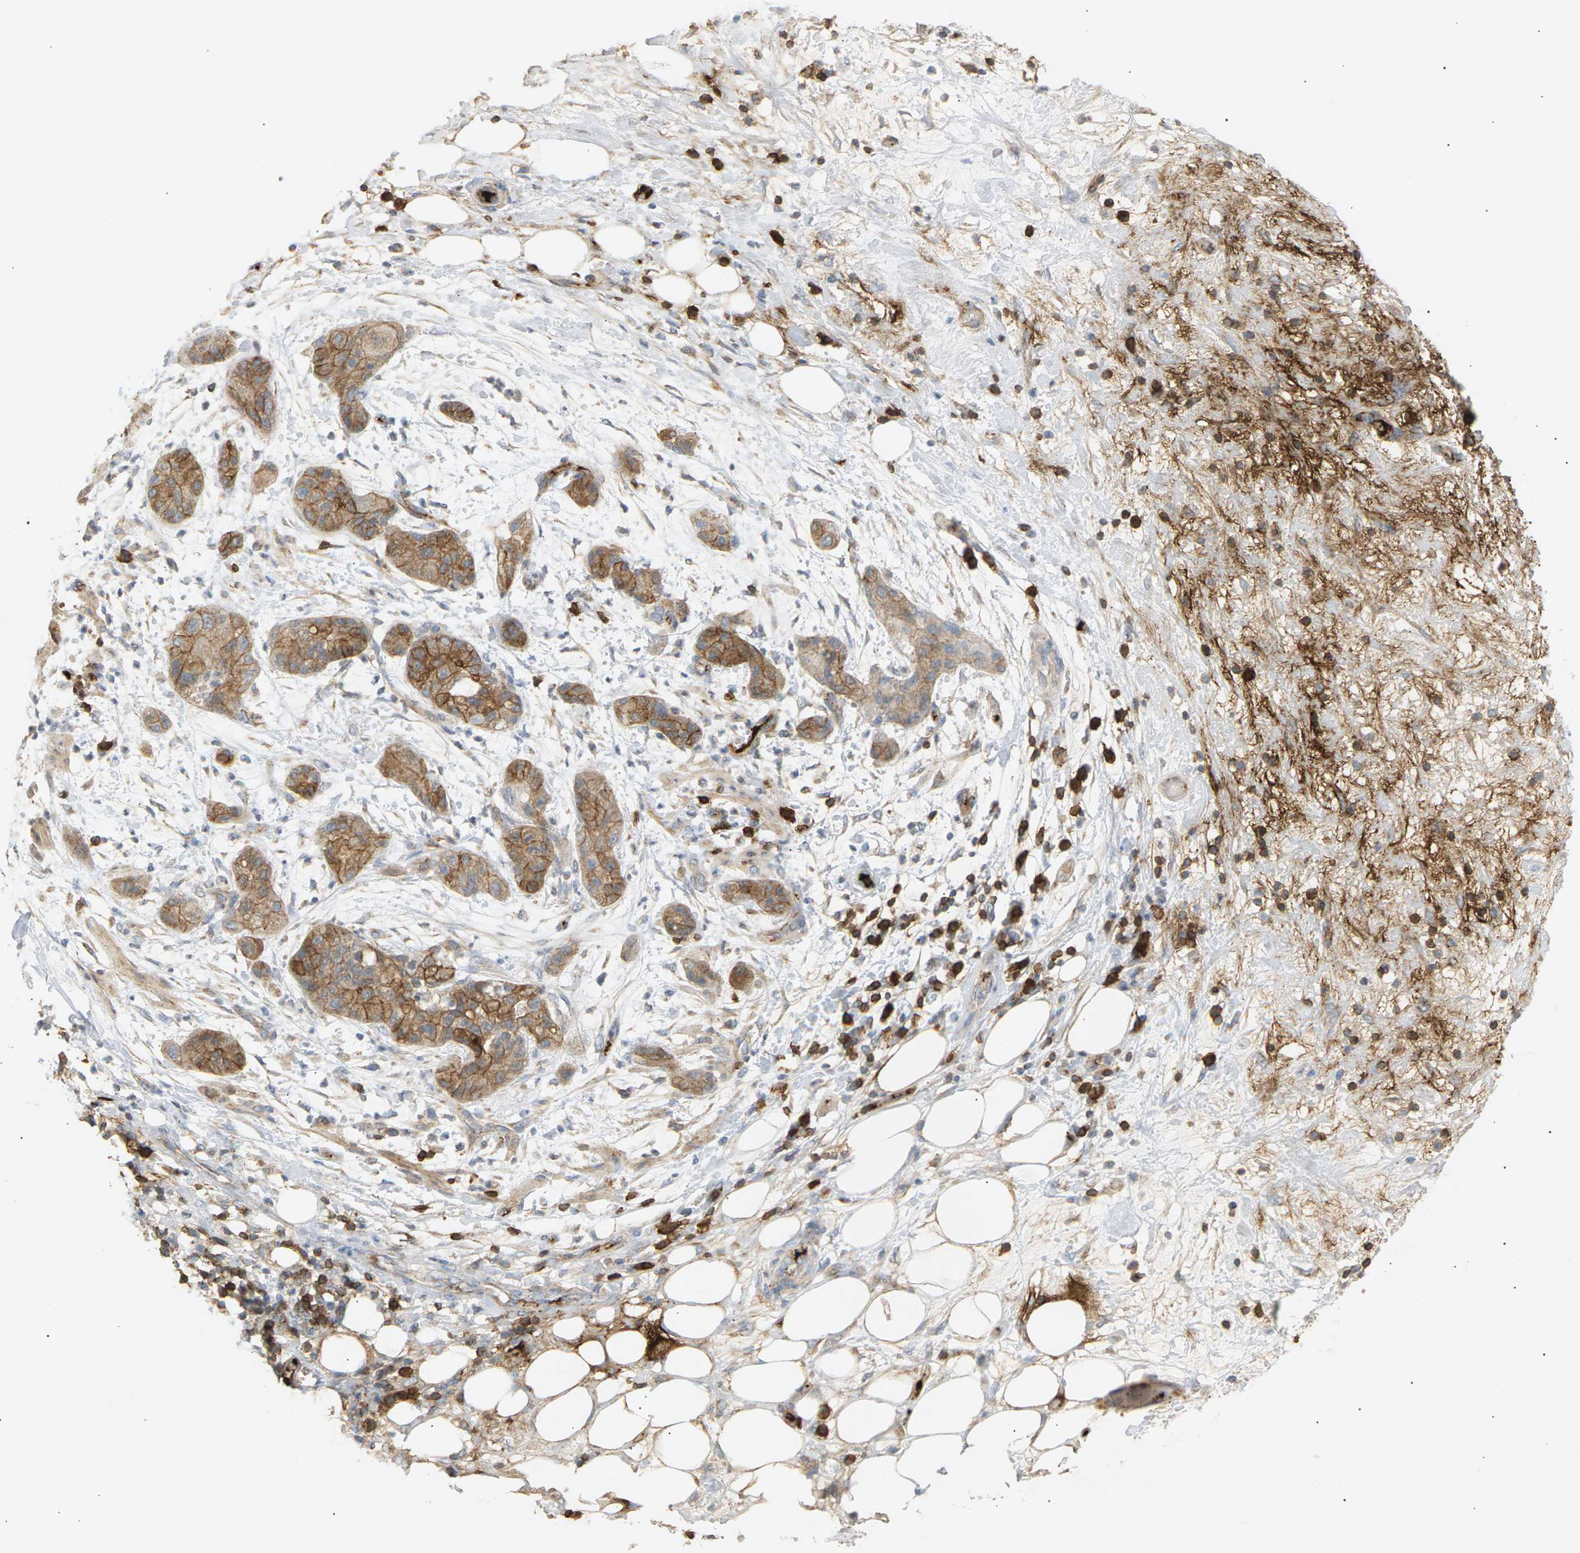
{"staining": {"intensity": "moderate", "quantity": ">75%", "location": "cytoplasmic/membranous"}, "tissue": "pancreatic cancer", "cell_type": "Tumor cells", "image_type": "cancer", "snomed": [{"axis": "morphology", "description": "Adenocarcinoma, NOS"}, {"axis": "topography", "description": "Pancreas"}], "caption": "Human pancreatic adenocarcinoma stained with a brown dye shows moderate cytoplasmic/membranous positive staining in about >75% of tumor cells.", "gene": "LIME1", "patient": {"sex": "female", "age": 78}}